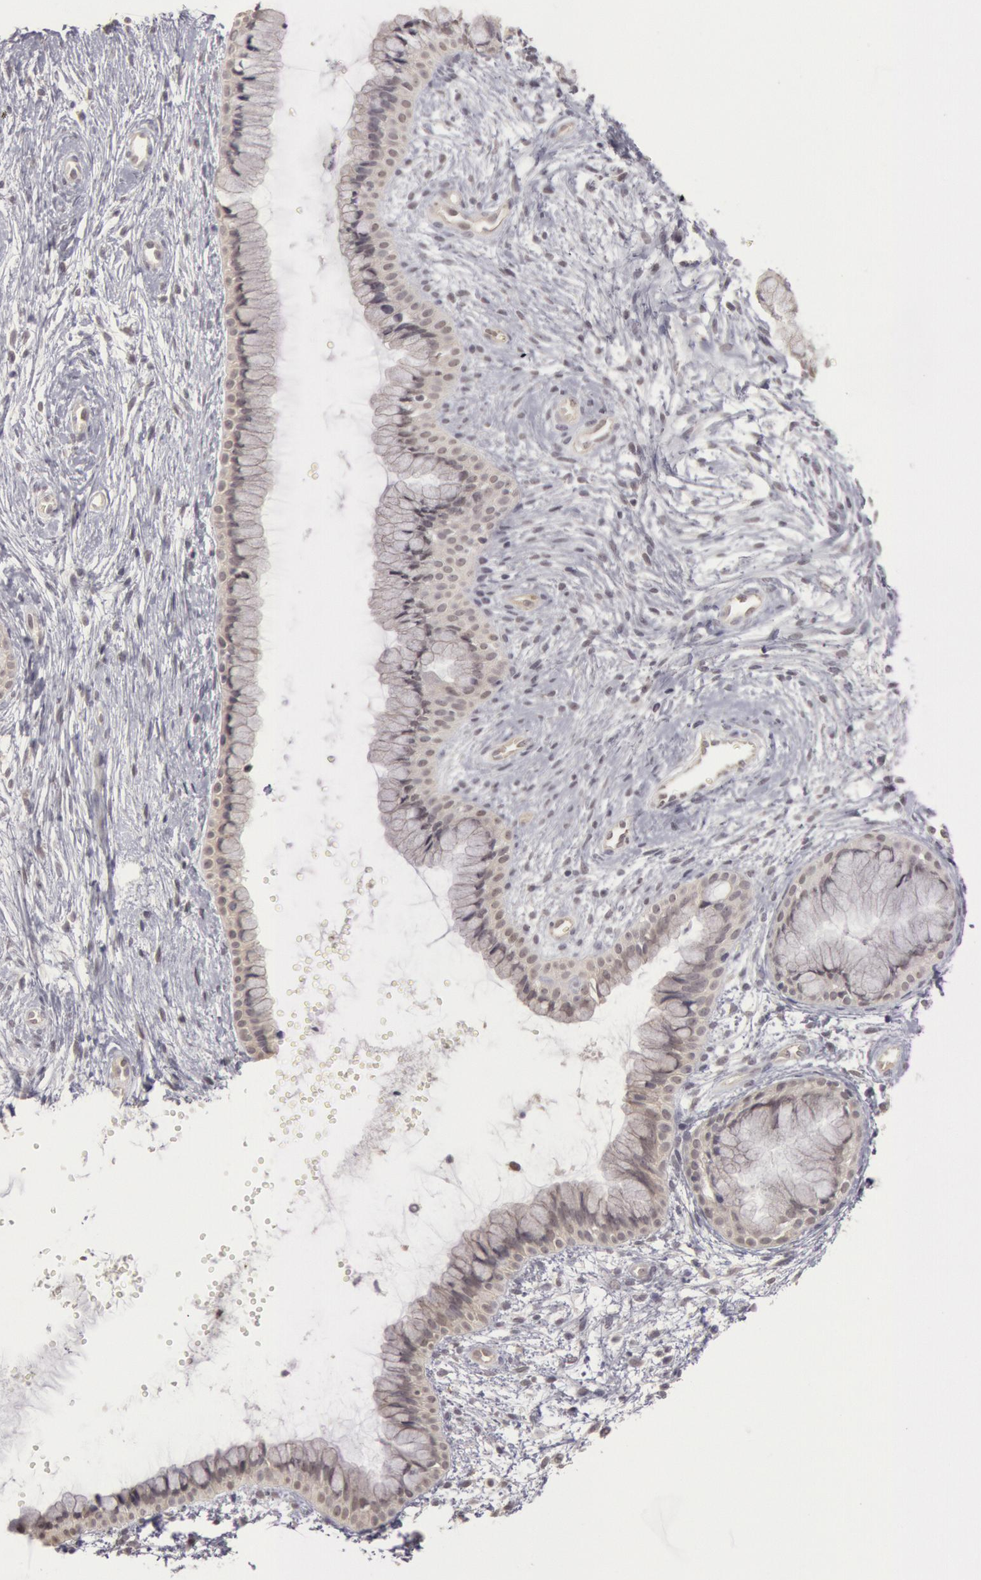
{"staining": {"intensity": "negative", "quantity": "none", "location": "none"}, "tissue": "cervix", "cell_type": "Glandular cells", "image_type": "normal", "snomed": [{"axis": "morphology", "description": "Normal tissue, NOS"}, {"axis": "topography", "description": "Cervix"}], "caption": "There is no significant positivity in glandular cells of cervix.", "gene": "RIMBP3B", "patient": {"sex": "female", "age": 39}}